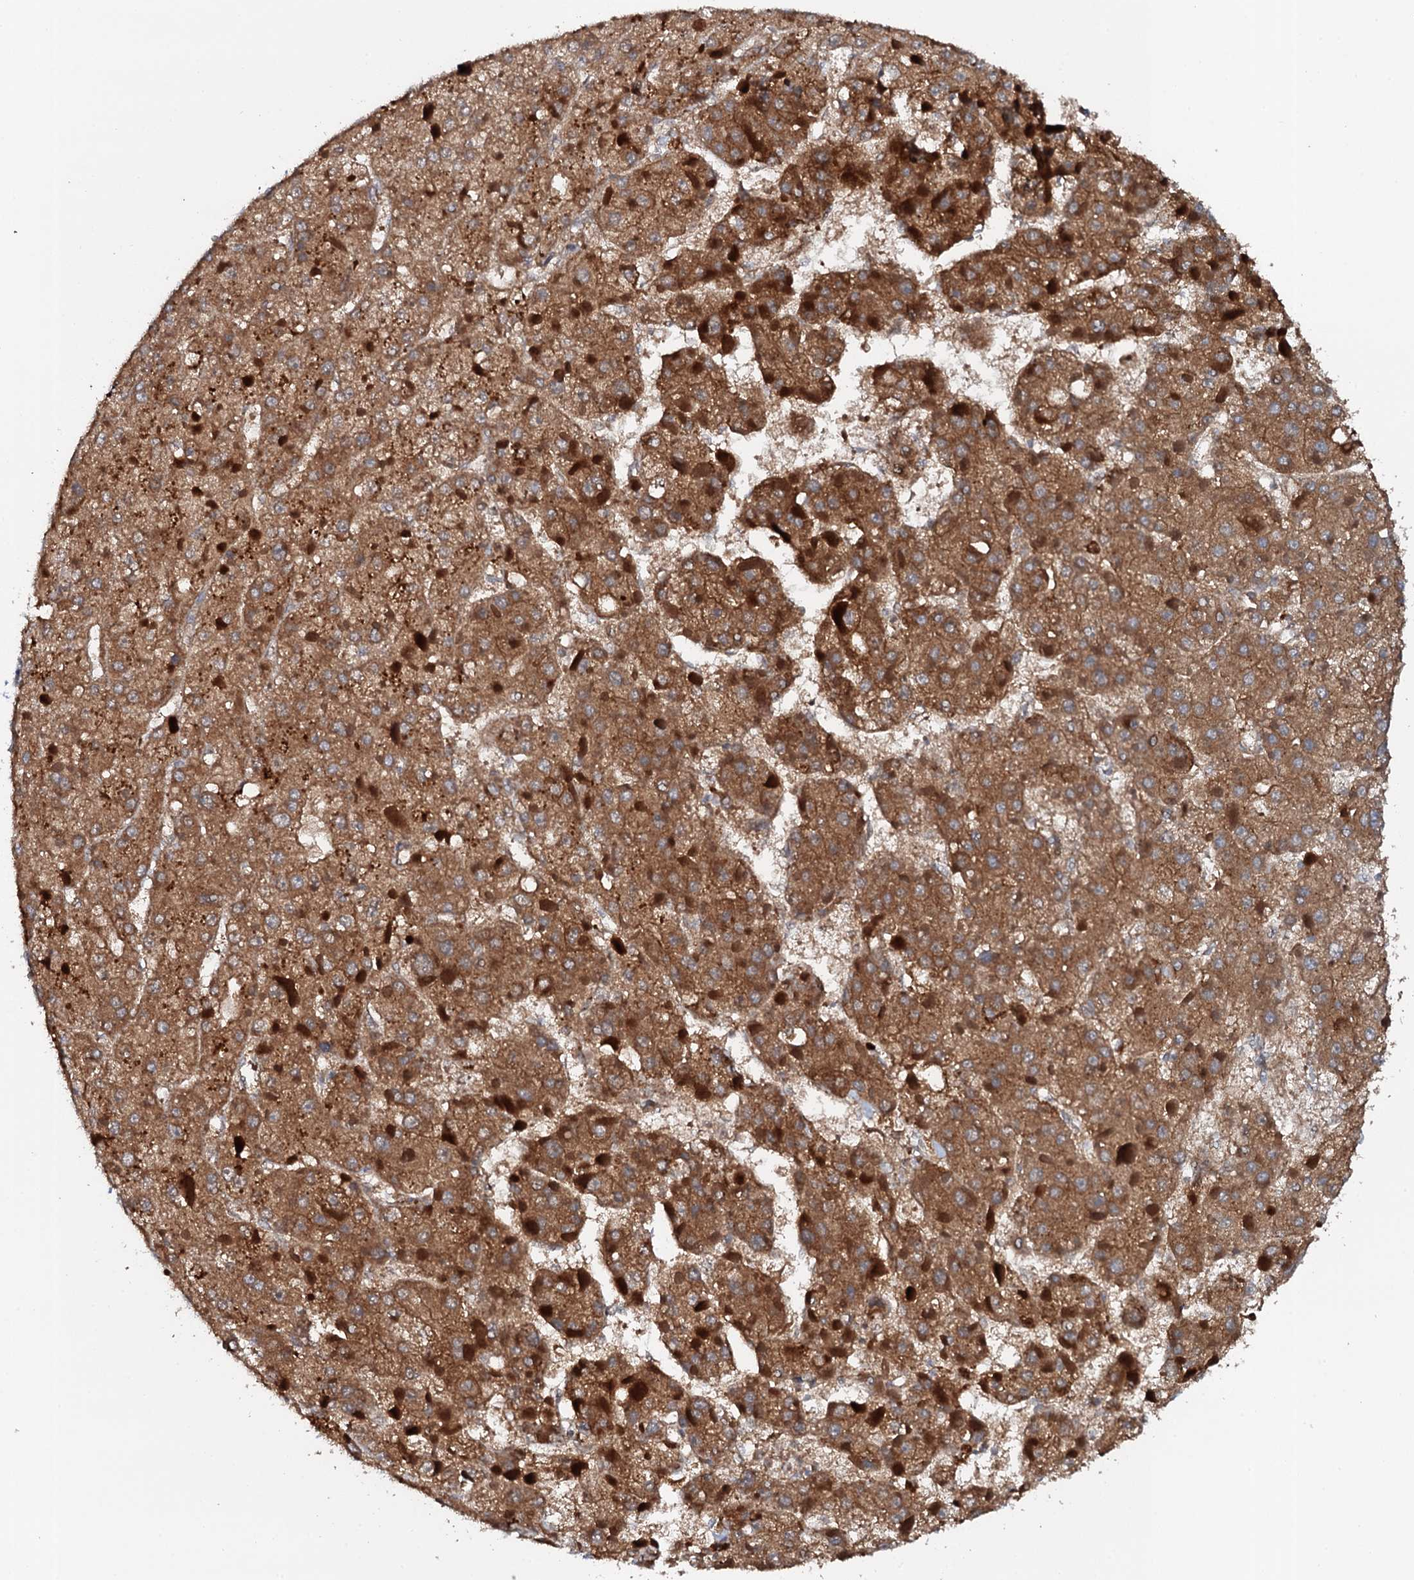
{"staining": {"intensity": "strong", "quantity": ">75%", "location": "cytoplasmic/membranous"}, "tissue": "liver cancer", "cell_type": "Tumor cells", "image_type": "cancer", "snomed": [{"axis": "morphology", "description": "Carcinoma, Hepatocellular, NOS"}, {"axis": "topography", "description": "Liver"}], "caption": "Liver cancer stained for a protein shows strong cytoplasmic/membranous positivity in tumor cells.", "gene": "GLCE", "patient": {"sex": "female", "age": 73}}